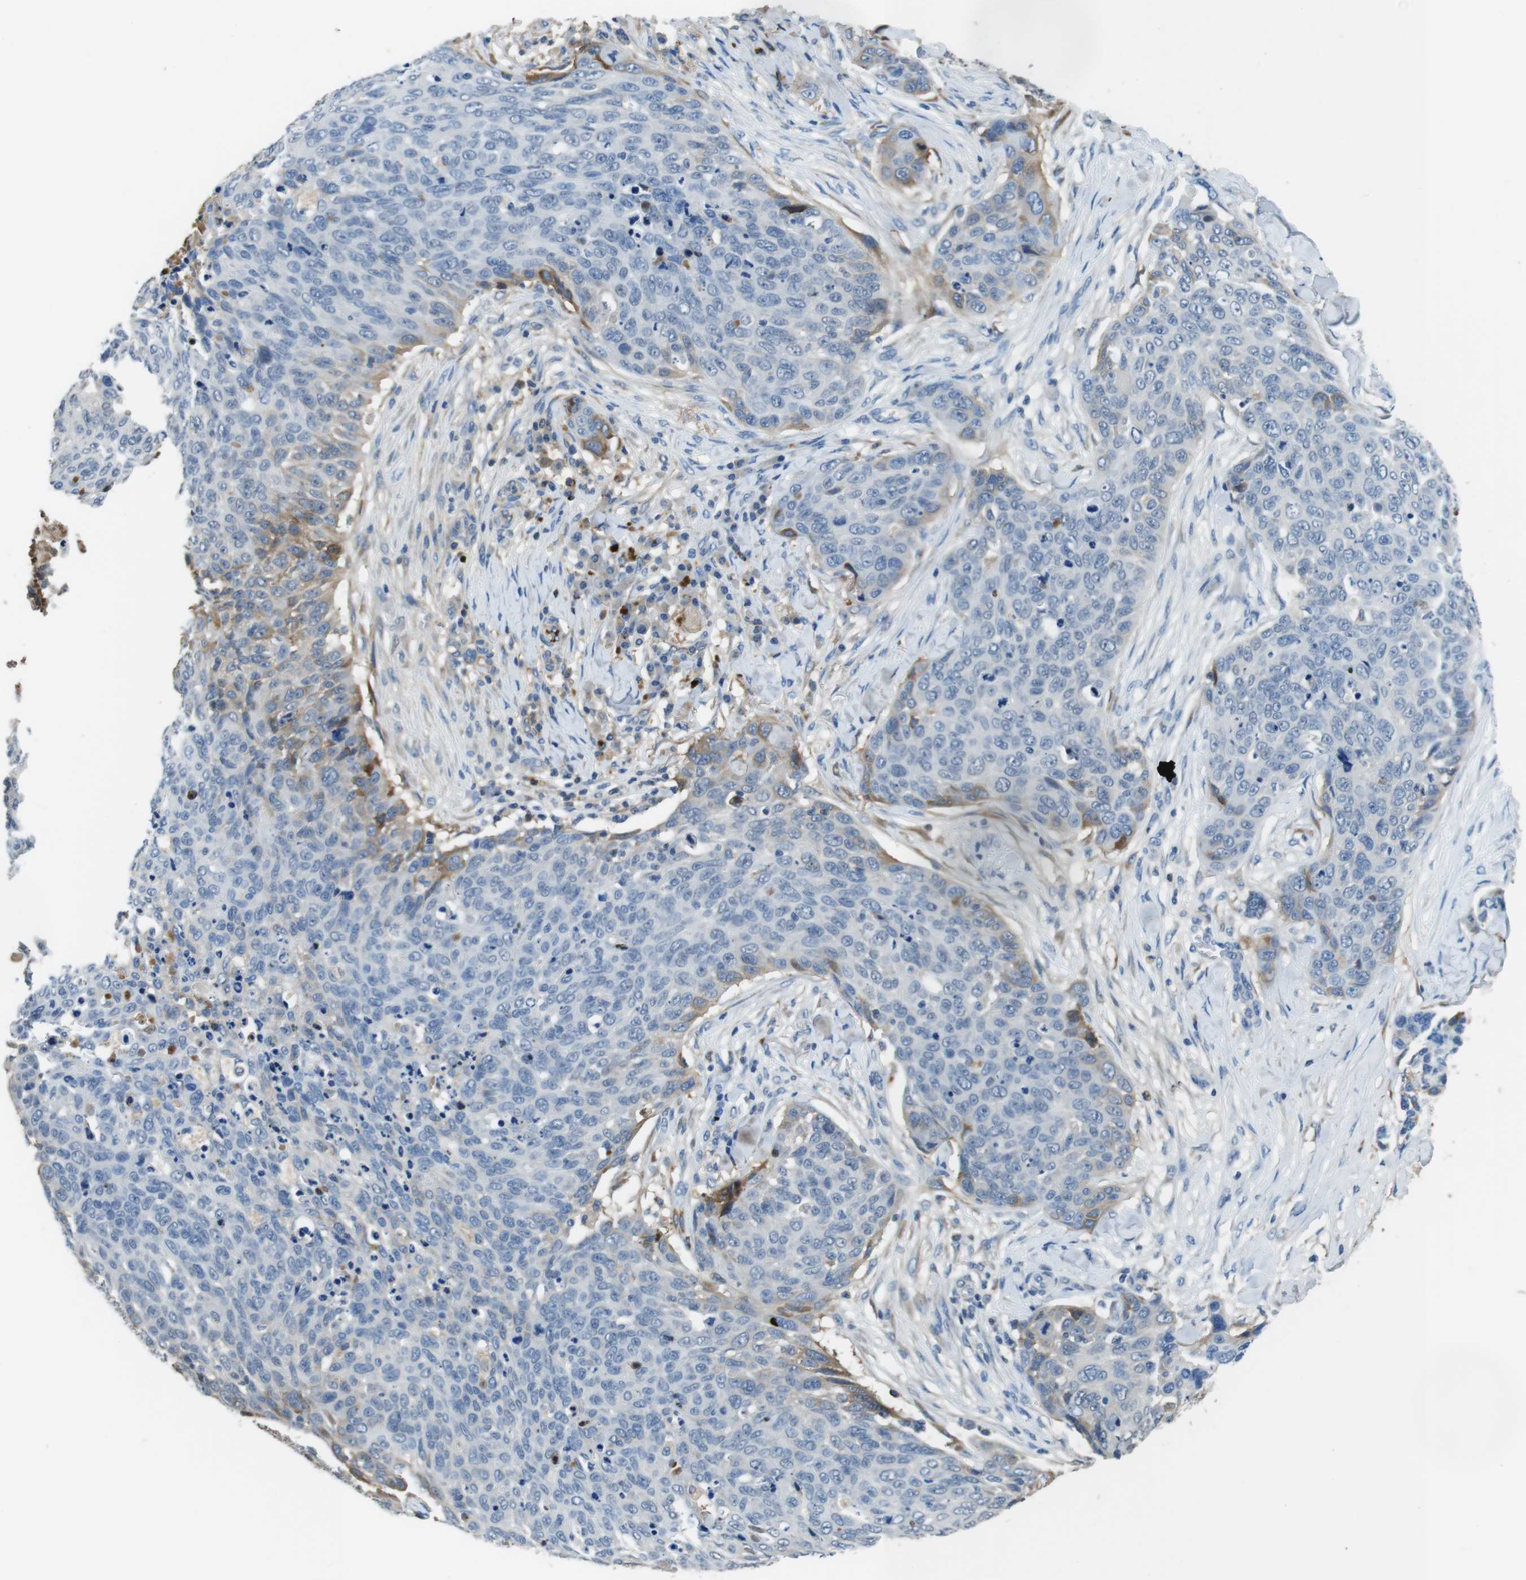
{"staining": {"intensity": "negative", "quantity": "none", "location": "none"}, "tissue": "skin cancer", "cell_type": "Tumor cells", "image_type": "cancer", "snomed": [{"axis": "morphology", "description": "Squamous cell carcinoma in situ, NOS"}, {"axis": "morphology", "description": "Squamous cell carcinoma, NOS"}, {"axis": "topography", "description": "Skin"}], "caption": "Tumor cells are negative for protein expression in human squamous cell carcinoma in situ (skin). (IHC, brightfield microscopy, high magnification).", "gene": "TMPRSS15", "patient": {"sex": "male", "age": 93}}